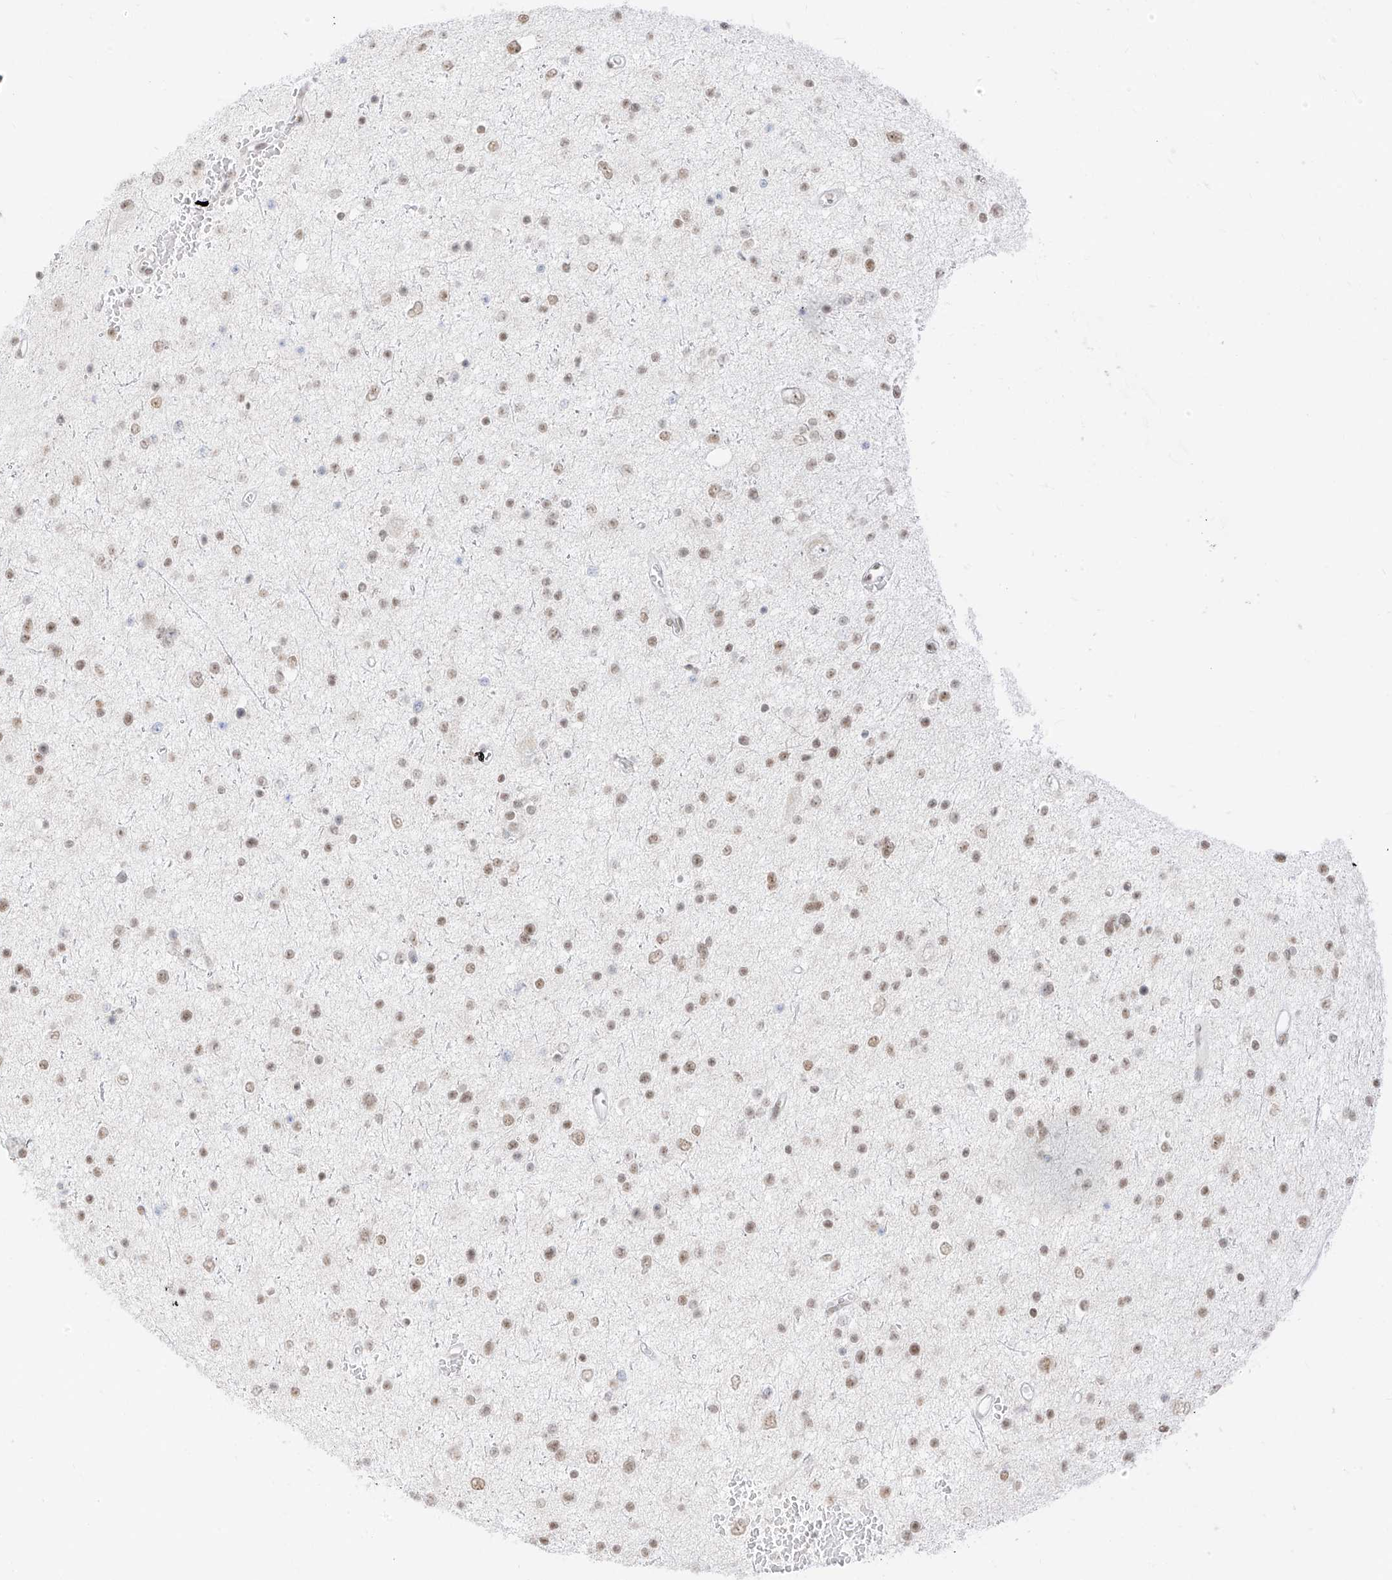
{"staining": {"intensity": "moderate", "quantity": "25%-75%", "location": "nuclear"}, "tissue": "glioma", "cell_type": "Tumor cells", "image_type": "cancer", "snomed": [{"axis": "morphology", "description": "Glioma, malignant, Low grade"}, {"axis": "topography", "description": "Brain"}], "caption": "Glioma tissue displays moderate nuclear expression in approximately 25%-75% of tumor cells The protein of interest is stained brown, and the nuclei are stained in blue (DAB IHC with brightfield microscopy, high magnification).", "gene": "SUPT5H", "patient": {"sex": "female", "age": 37}}